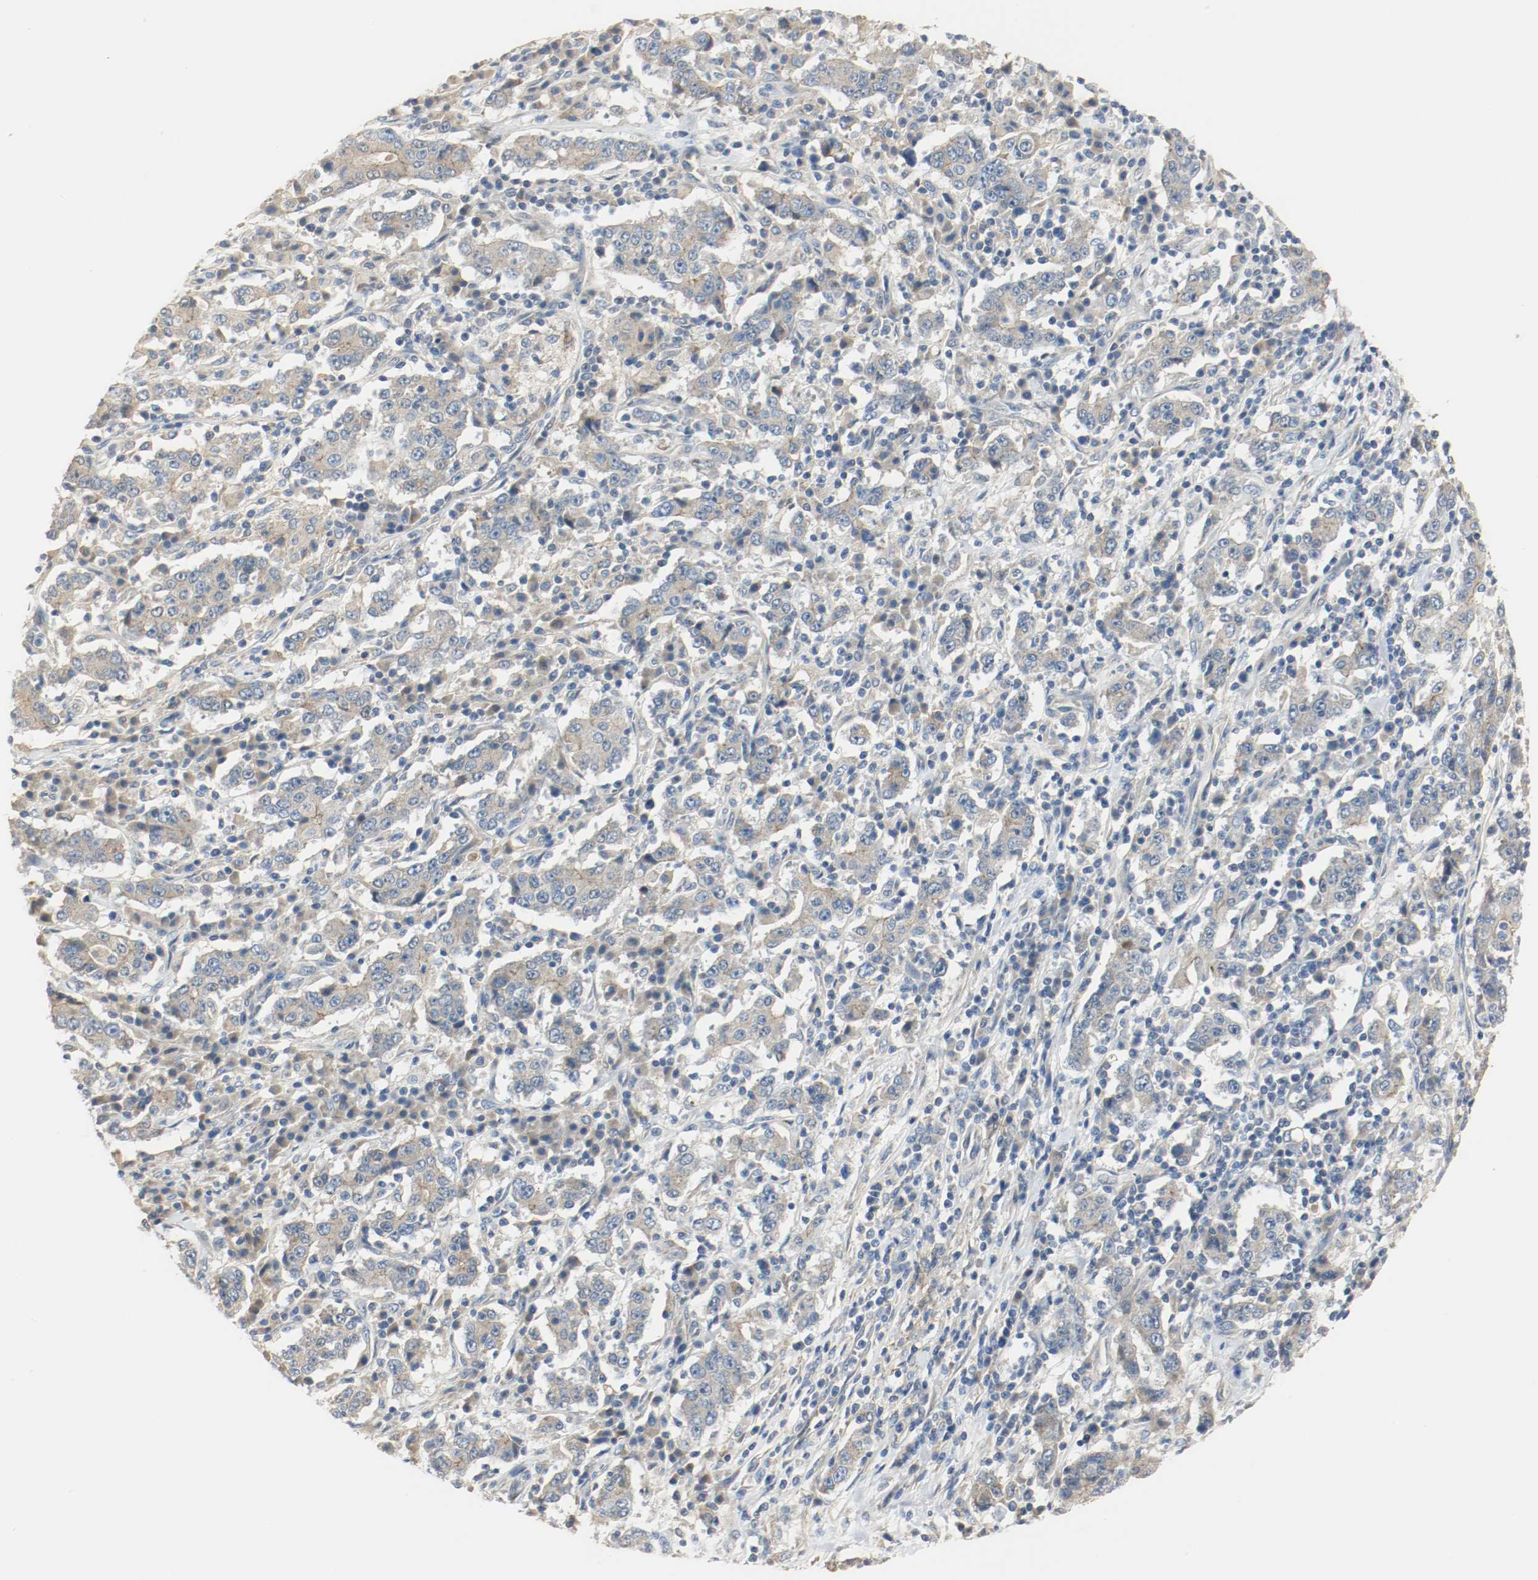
{"staining": {"intensity": "weak", "quantity": ">75%", "location": "cytoplasmic/membranous"}, "tissue": "stomach cancer", "cell_type": "Tumor cells", "image_type": "cancer", "snomed": [{"axis": "morphology", "description": "Normal tissue, NOS"}, {"axis": "morphology", "description": "Adenocarcinoma, NOS"}, {"axis": "topography", "description": "Stomach, upper"}, {"axis": "topography", "description": "Stomach"}], "caption": "DAB immunohistochemical staining of stomach adenocarcinoma exhibits weak cytoplasmic/membranous protein positivity in approximately >75% of tumor cells.", "gene": "MELTF", "patient": {"sex": "male", "age": 59}}